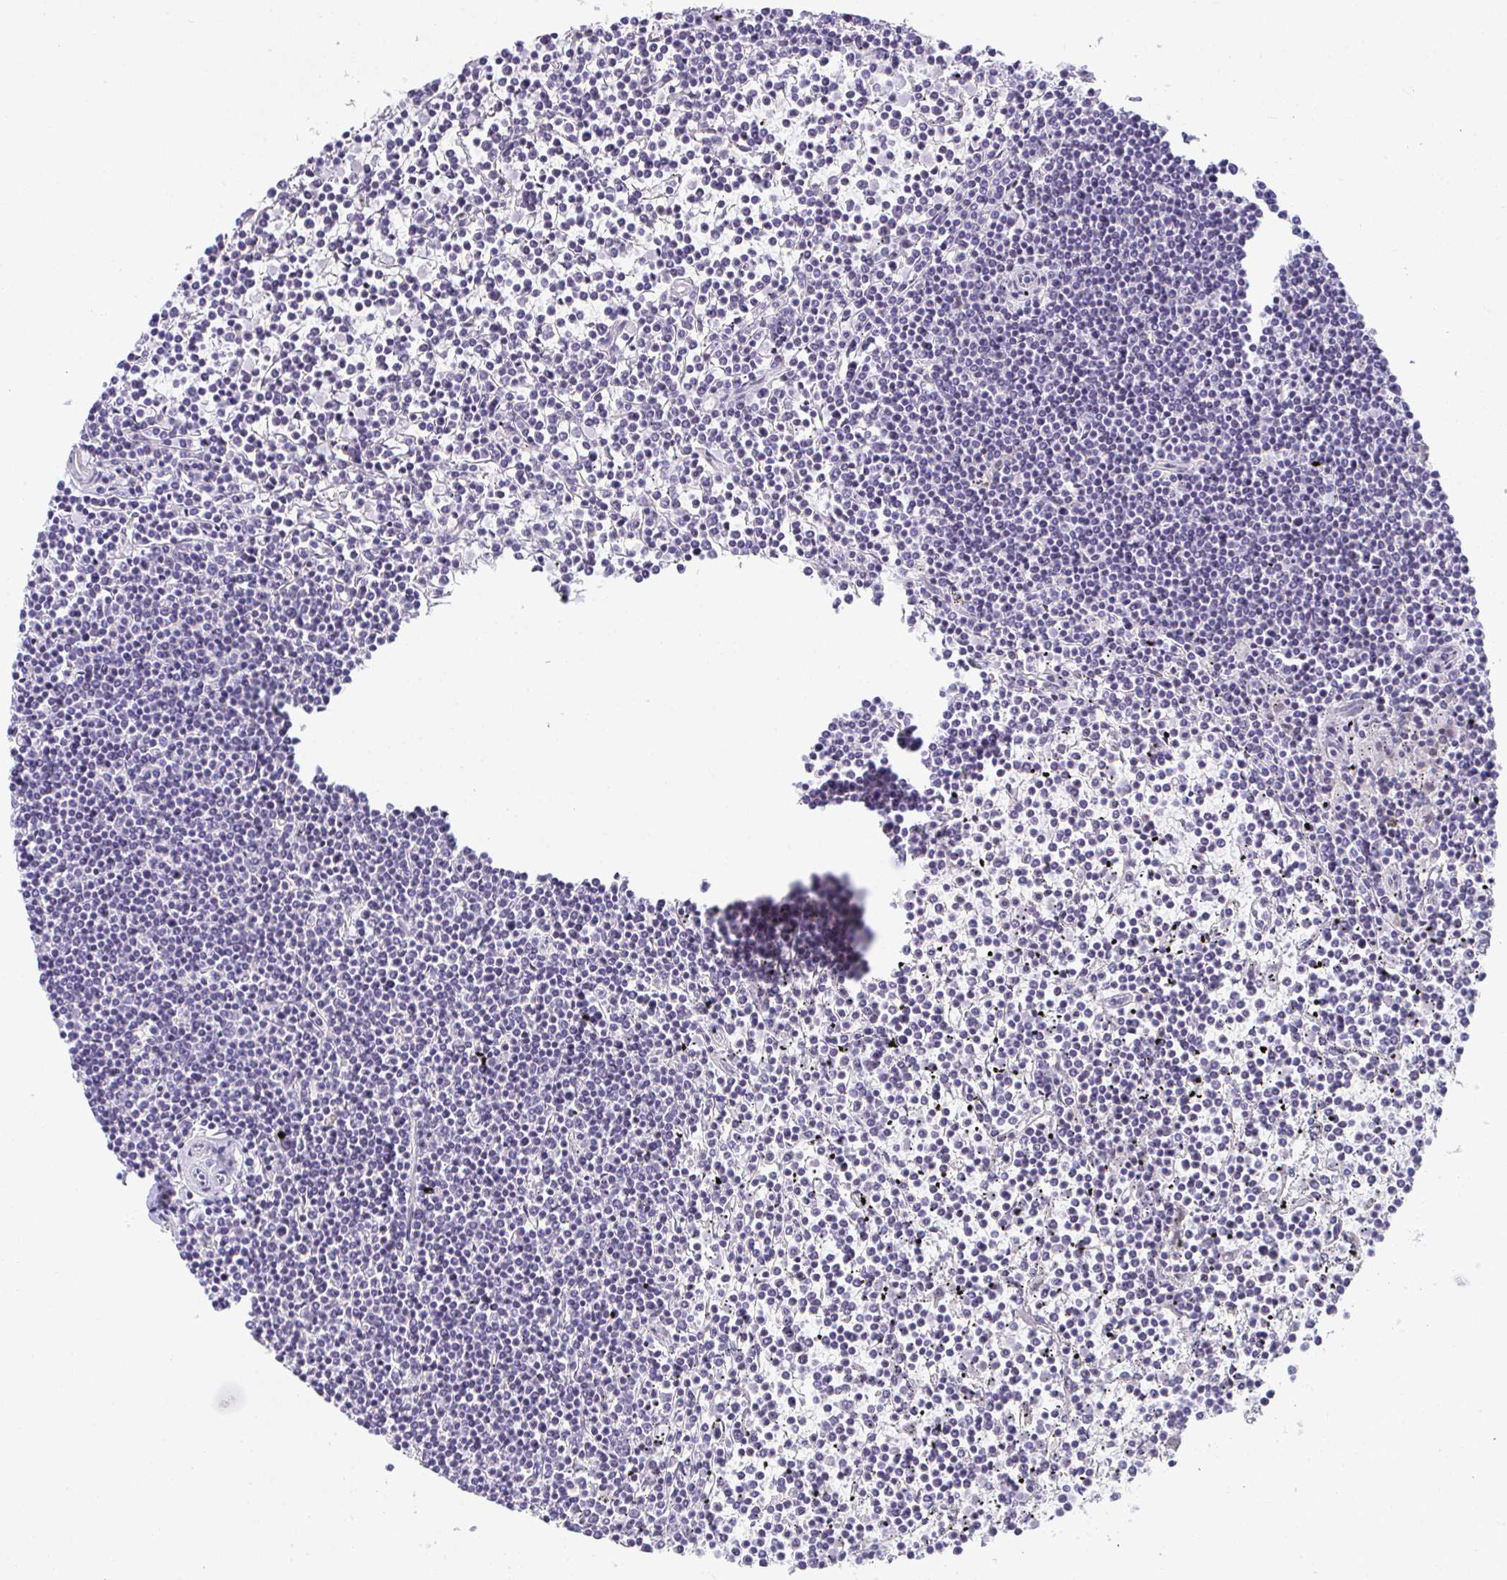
{"staining": {"intensity": "negative", "quantity": "none", "location": "none"}, "tissue": "lymphoma", "cell_type": "Tumor cells", "image_type": "cancer", "snomed": [{"axis": "morphology", "description": "Malignant lymphoma, non-Hodgkin's type, Low grade"}, {"axis": "topography", "description": "Spleen"}], "caption": "Immunohistochemistry photomicrograph of neoplastic tissue: lymphoma stained with DAB (3,3'-diaminobenzidine) shows no significant protein staining in tumor cells.", "gene": "TTC30B", "patient": {"sex": "female", "age": 19}}